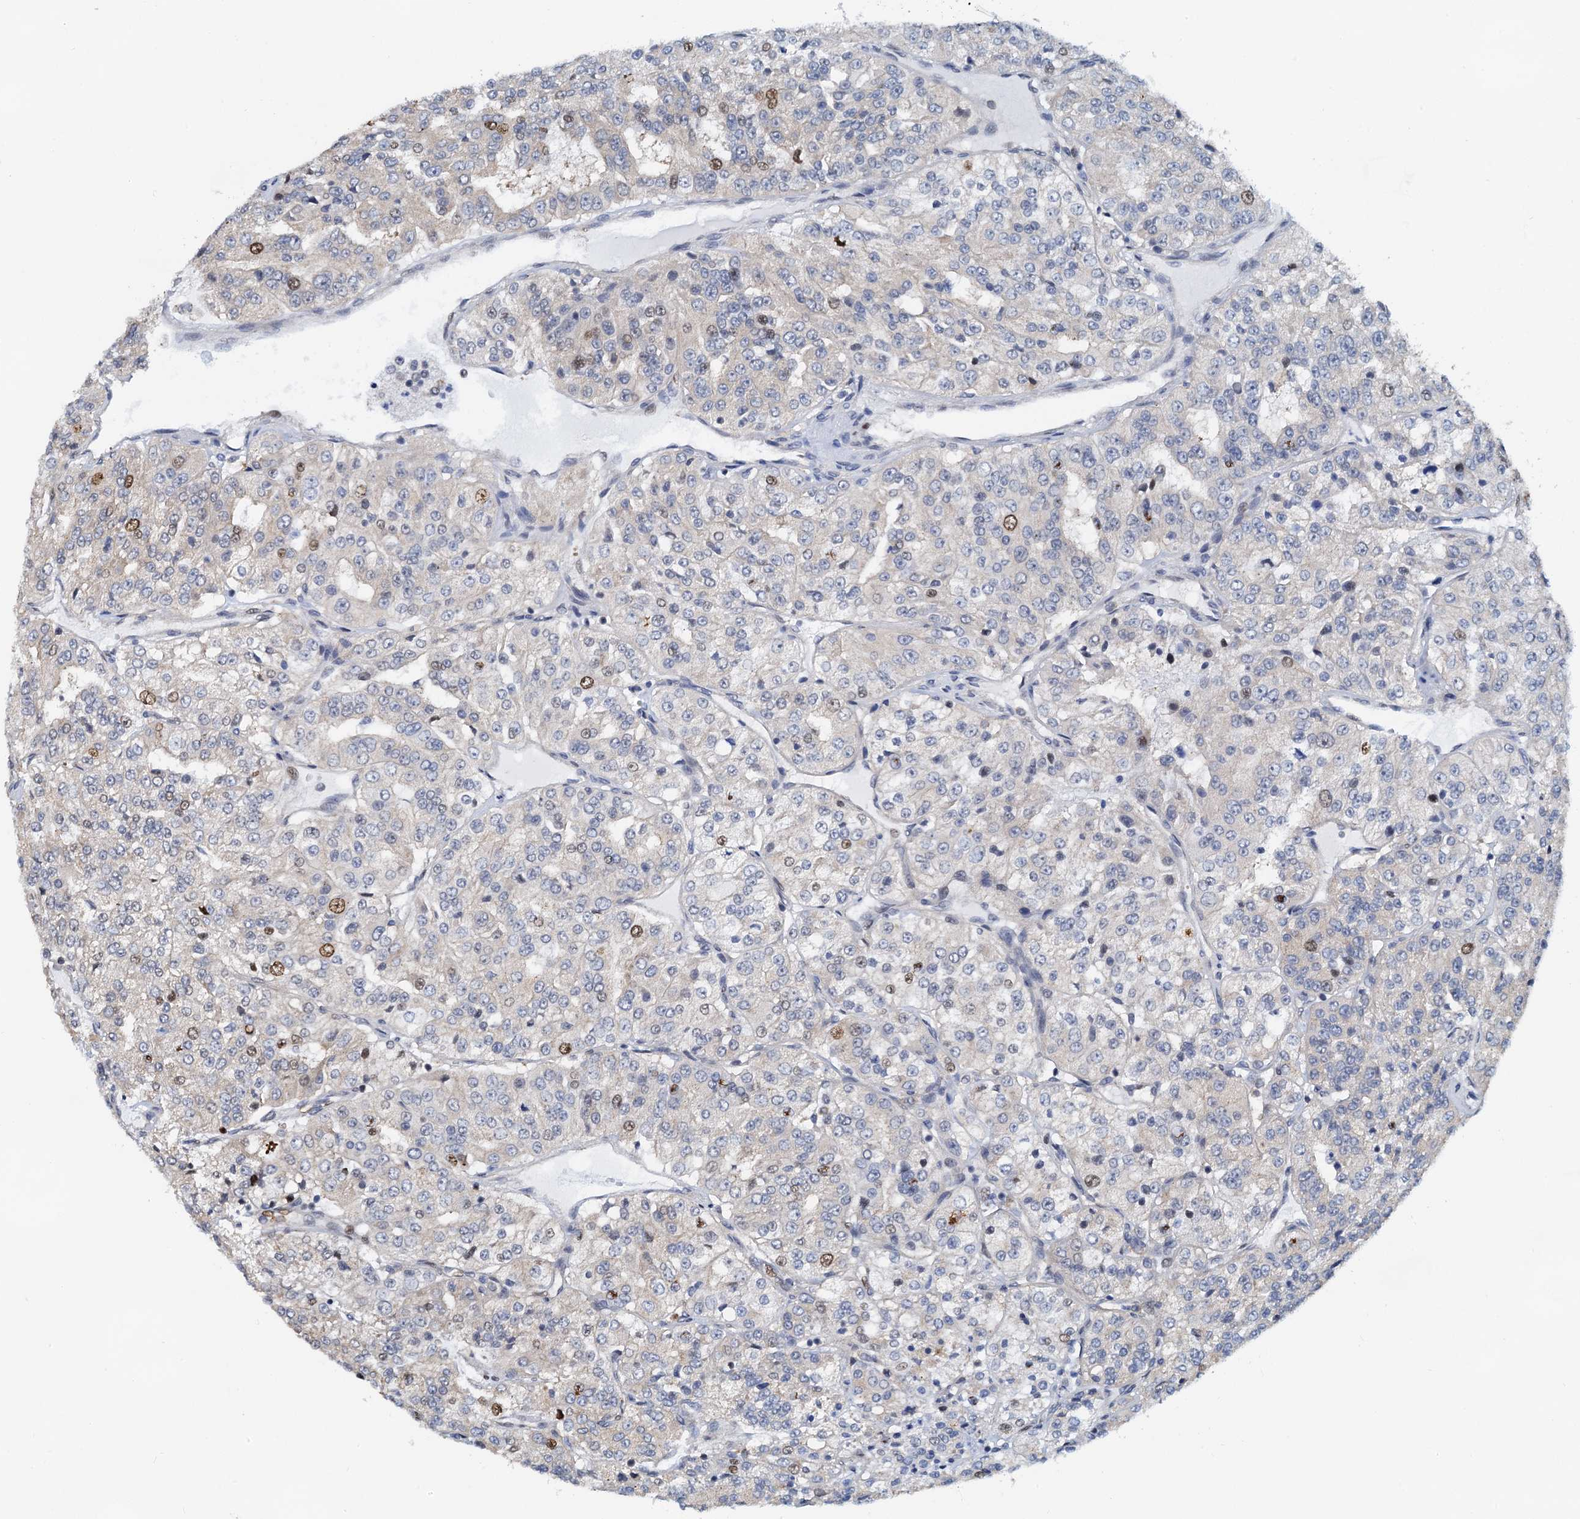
{"staining": {"intensity": "moderate", "quantity": "<25%", "location": "nuclear"}, "tissue": "renal cancer", "cell_type": "Tumor cells", "image_type": "cancer", "snomed": [{"axis": "morphology", "description": "Adenocarcinoma, NOS"}, {"axis": "topography", "description": "Kidney"}], "caption": "Immunohistochemistry (IHC) histopathology image of neoplastic tissue: renal cancer stained using immunohistochemistry (IHC) shows low levels of moderate protein expression localized specifically in the nuclear of tumor cells, appearing as a nuclear brown color.", "gene": "PTGES3", "patient": {"sex": "female", "age": 63}}